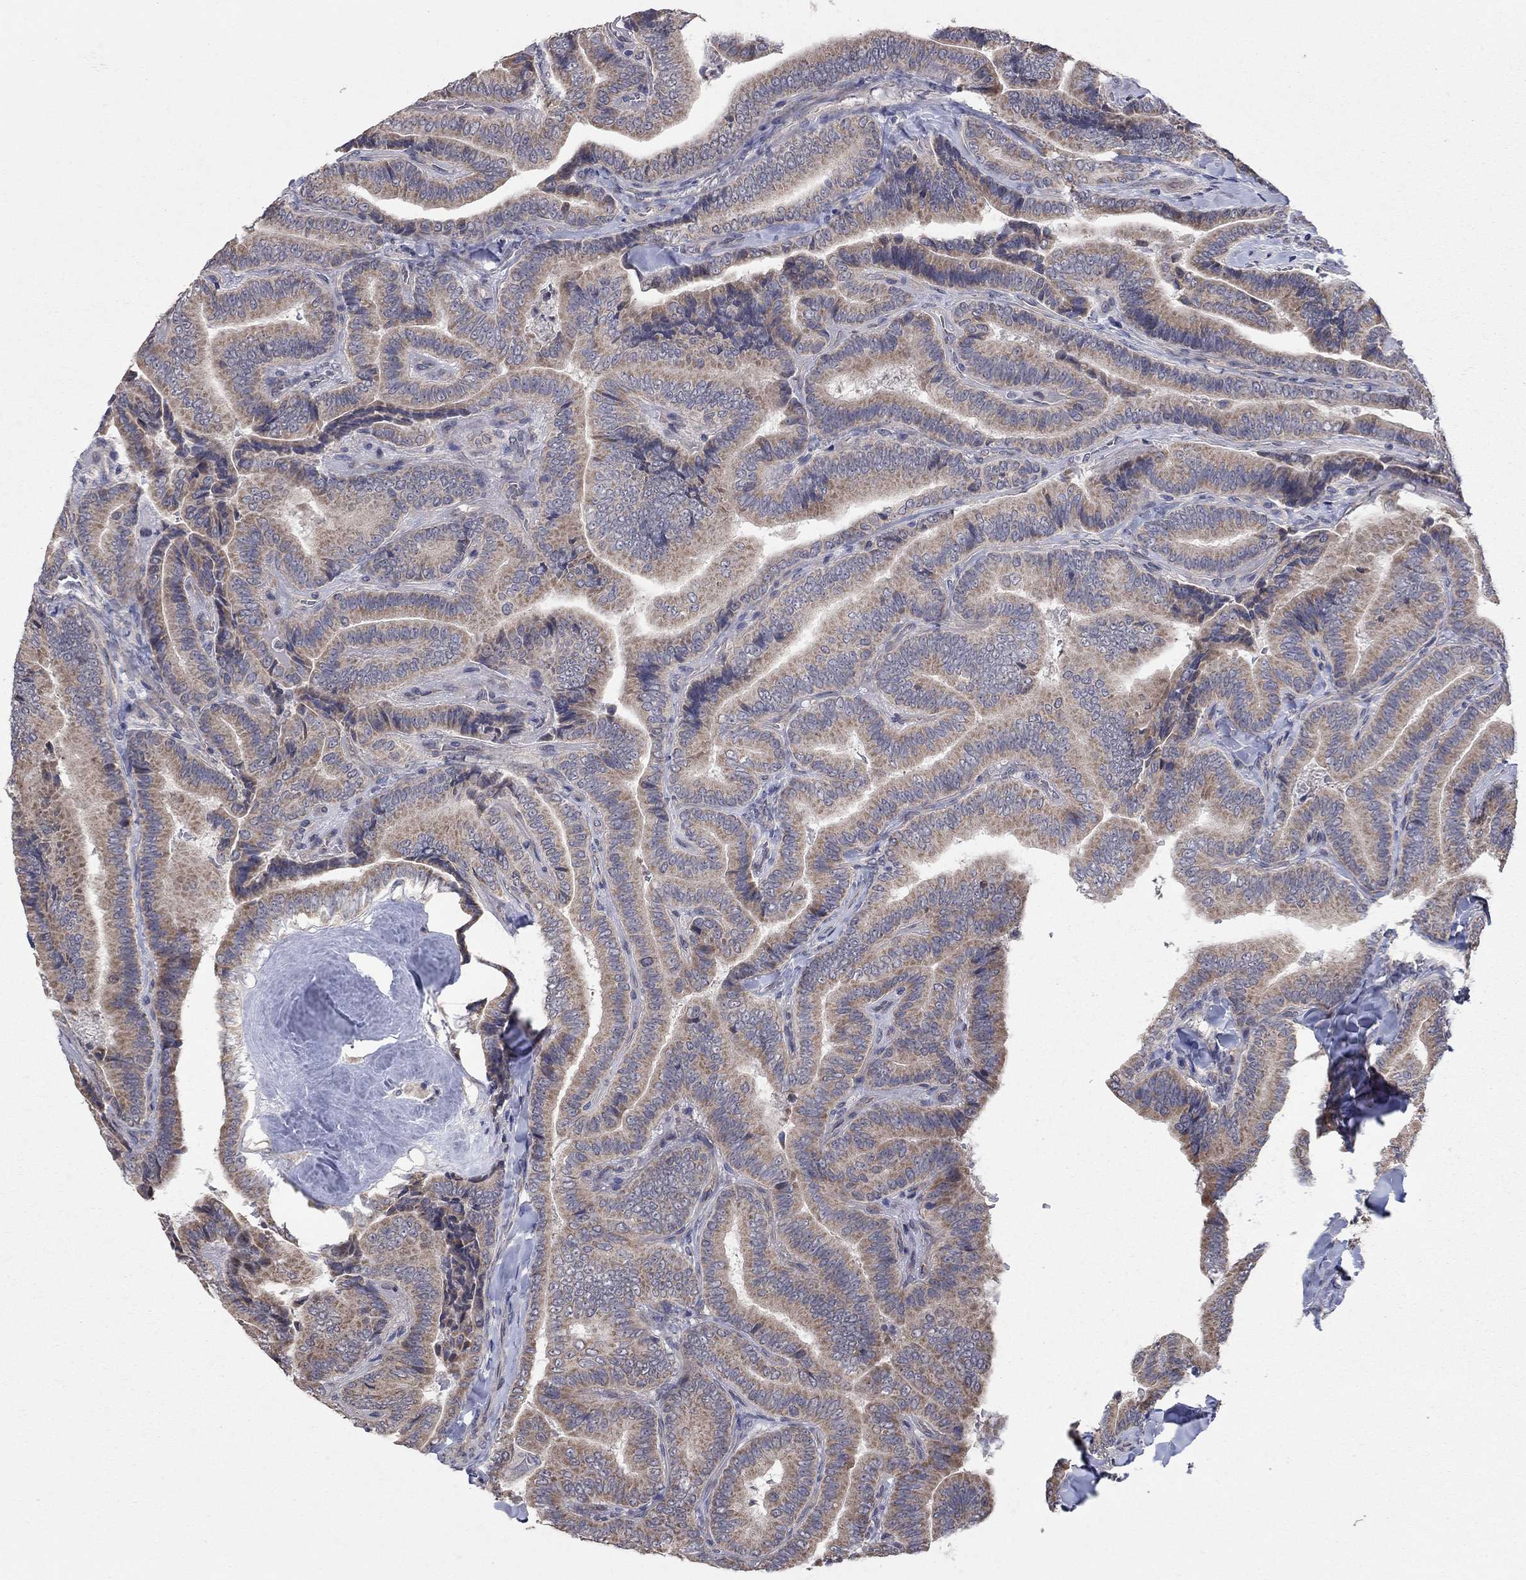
{"staining": {"intensity": "moderate", "quantity": ">75%", "location": "cytoplasmic/membranous"}, "tissue": "thyroid cancer", "cell_type": "Tumor cells", "image_type": "cancer", "snomed": [{"axis": "morphology", "description": "Papillary adenocarcinoma, NOS"}, {"axis": "topography", "description": "Thyroid gland"}], "caption": "IHC of human thyroid cancer (papillary adenocarcinoma) displays medium levels of moderate cytoplasmic/membranous positivity in approximately >75% of tumor cells.", "gene": "WASF3", "patient": {"sex": "male", "age": 61}}